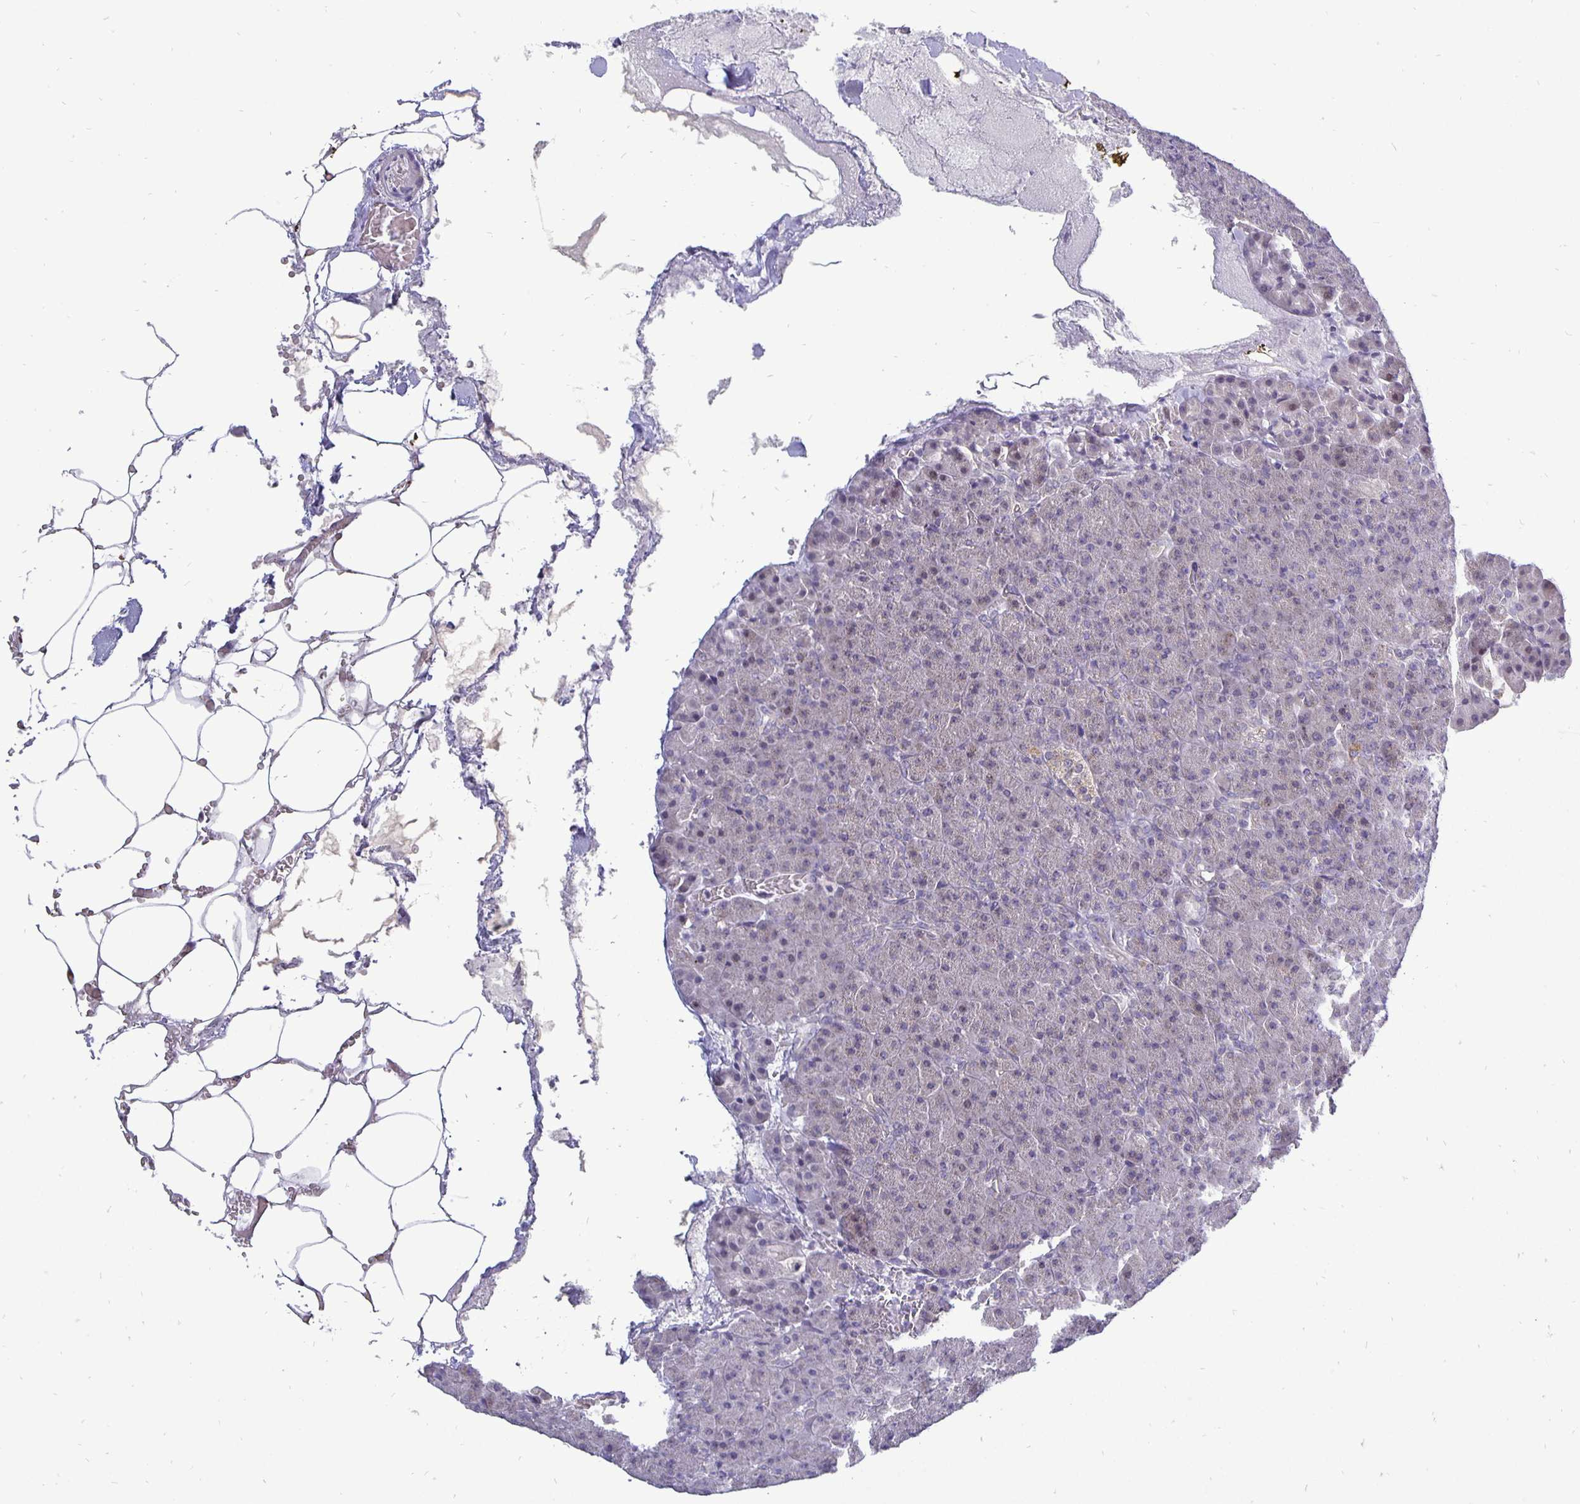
{"staining": {"intensity": "weak", "quantity": "<25%", "location": "cytoplasmic/membranous"}, "tissue": "pancreas", "cell_type": "Exocrine glandular cells", "image_type": "normal", "snomed": [{"axis": "morphology", "description": "Normal tissue, NOS"}, {"axis": "topography", "description": "Pancreas"}], "caption": "This is a image of immunohistochemistry (IHC) staining of normal pancreas, which shows no positivity in exocrine glandular cells.", "gene": "ERBB2", "patient": {"sex": "female", "age": 74}}